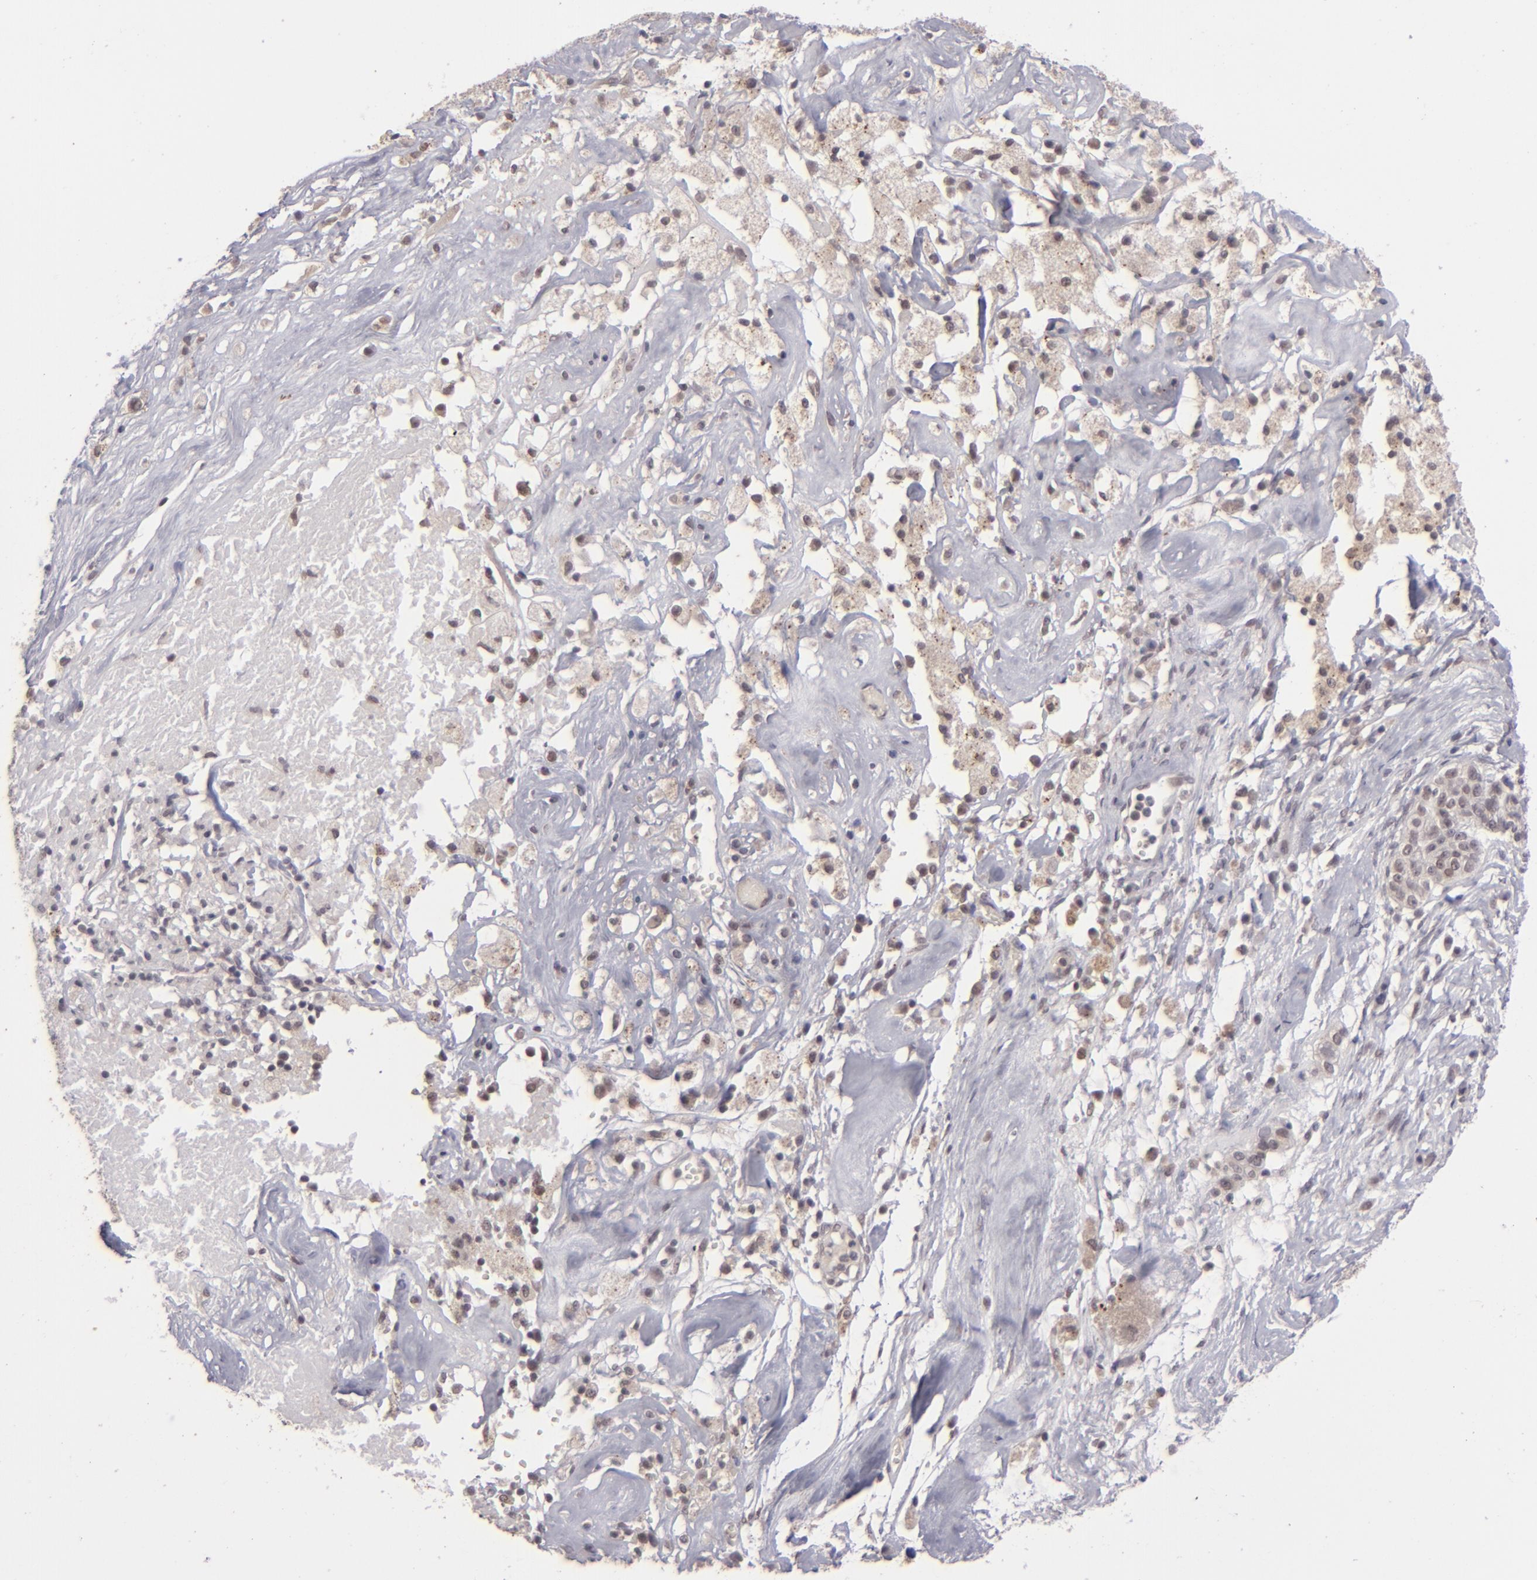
{"staining": {"intensity": "weak", "quantity": "<25%", "location": "cytoplasmic/membranous"}, "tissue": "ovarian cancer", "cell_type": "Tumor cells", "image_type": "cancer", "snomed": [{"axis": "morphology", "description": "Normal tissue, NOS"}, {"axis": "morphology", "description": "Cystadenocarcinoma, serous, NOS"}, {"axis": "topography", "description": "Ovary"}], "caption": "This is a histopathology image of immunohistochemistry staining of ovarian cancer, which shows no positivity in tumor cells. Brightfield microscopy of immunohistochemistry (IHC) stained with DAB (3,3'-diaminobenzidine) (brown) and hematoxylin (blue), captured at high magnification.", "gene": "DFFA", "patient": {"sex": "female", "age": 62}}